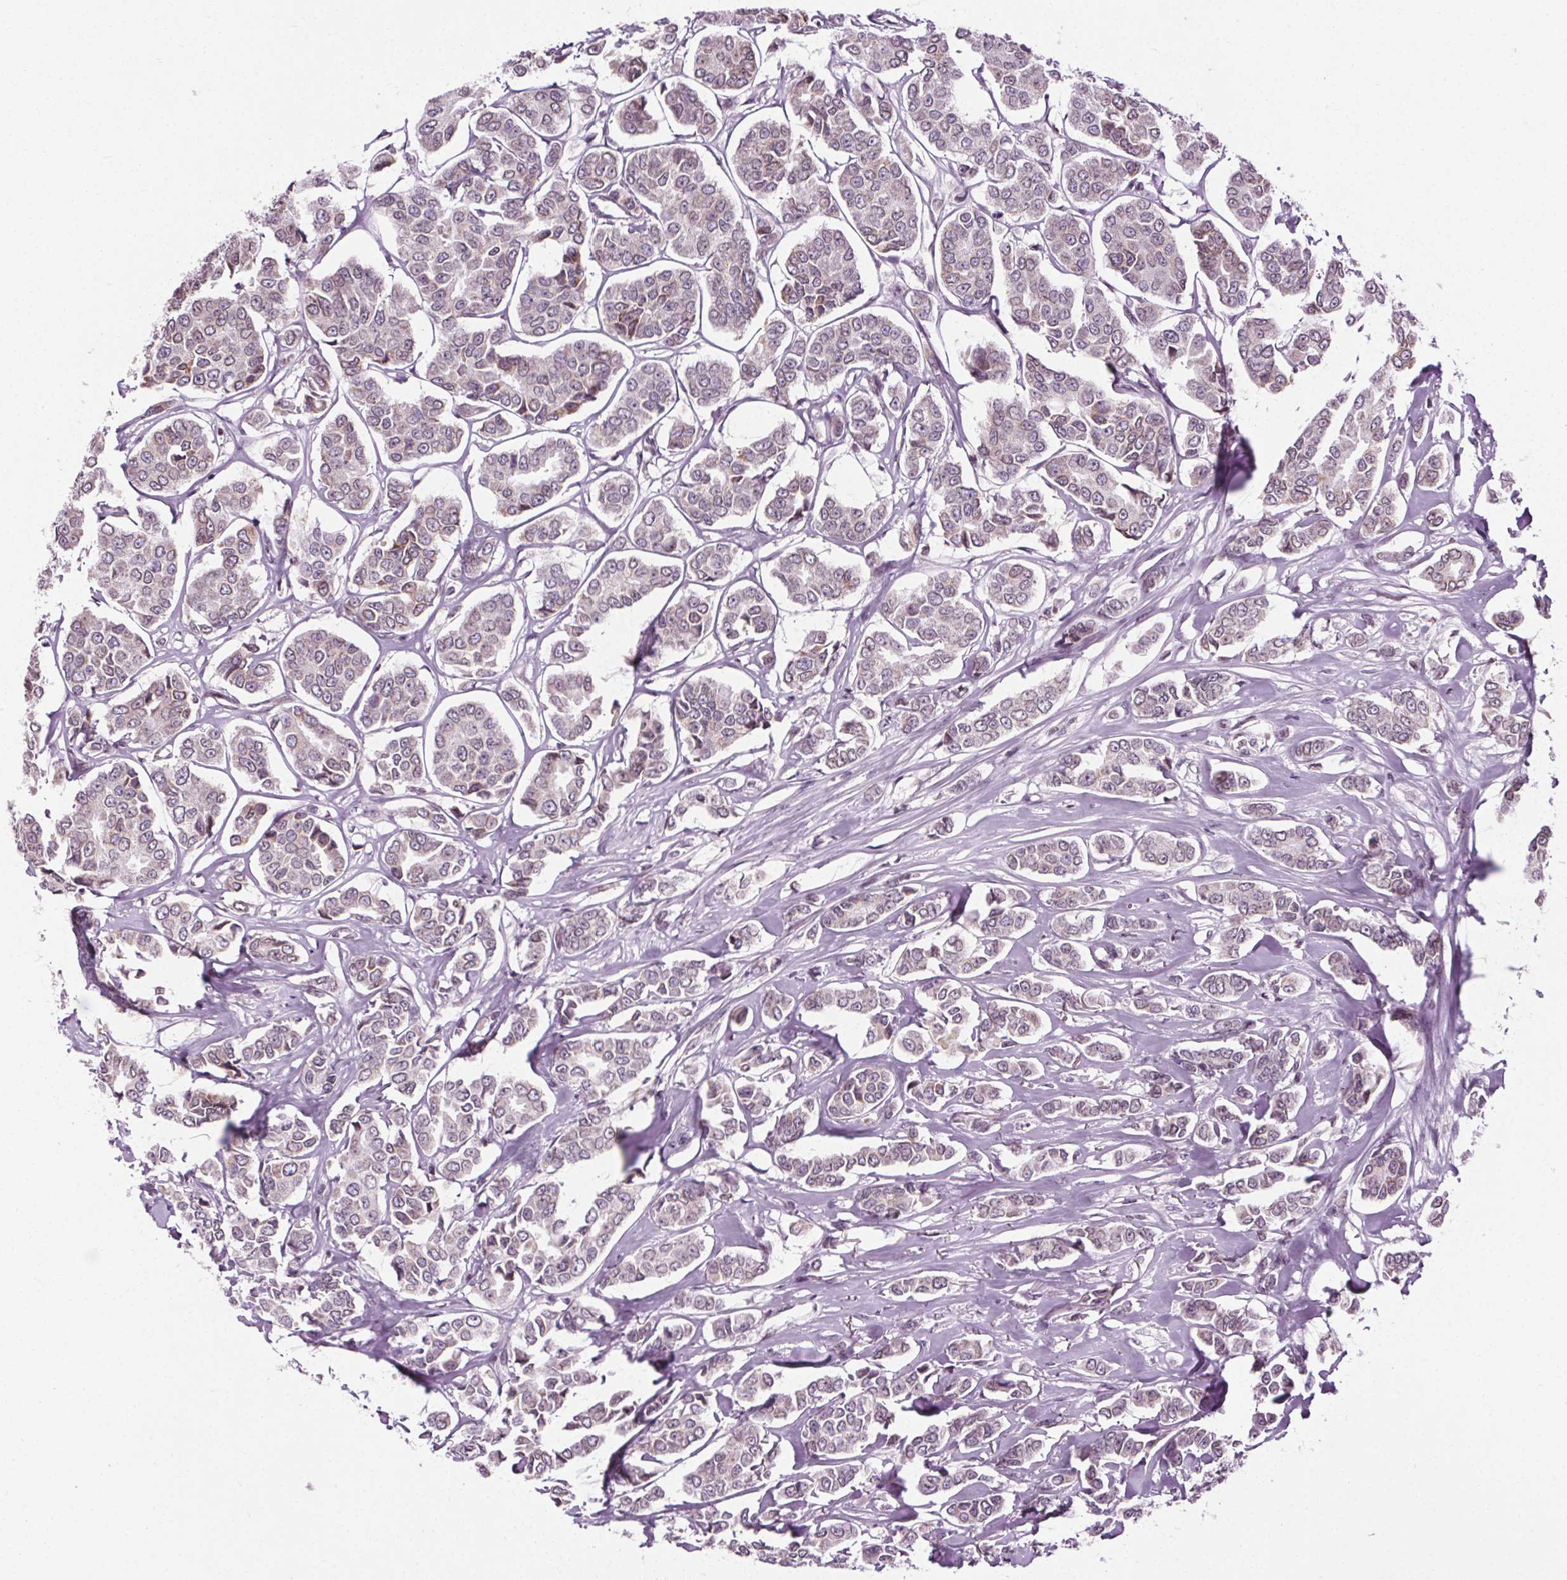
{"staining": {"intensity": "weak", "quantity": "<25%", "location": "cytoplasmic/membranous,nuclear"}, "tissue": "breast cancer", "cell_type": "Tumor cells", "image_type": "cancer", "snomed": [{"axis": "morphology", "description": "Duct carcinoma"}, {"axis": "topography", "description": "Breast"}], "caption": "DAB immunohistochemical staining of human breast infiltrating ductal carcinoma shows no significant expression in tumor cells.", "gene": "LFNG", "patient": {"sex": "female", "age": 94}}